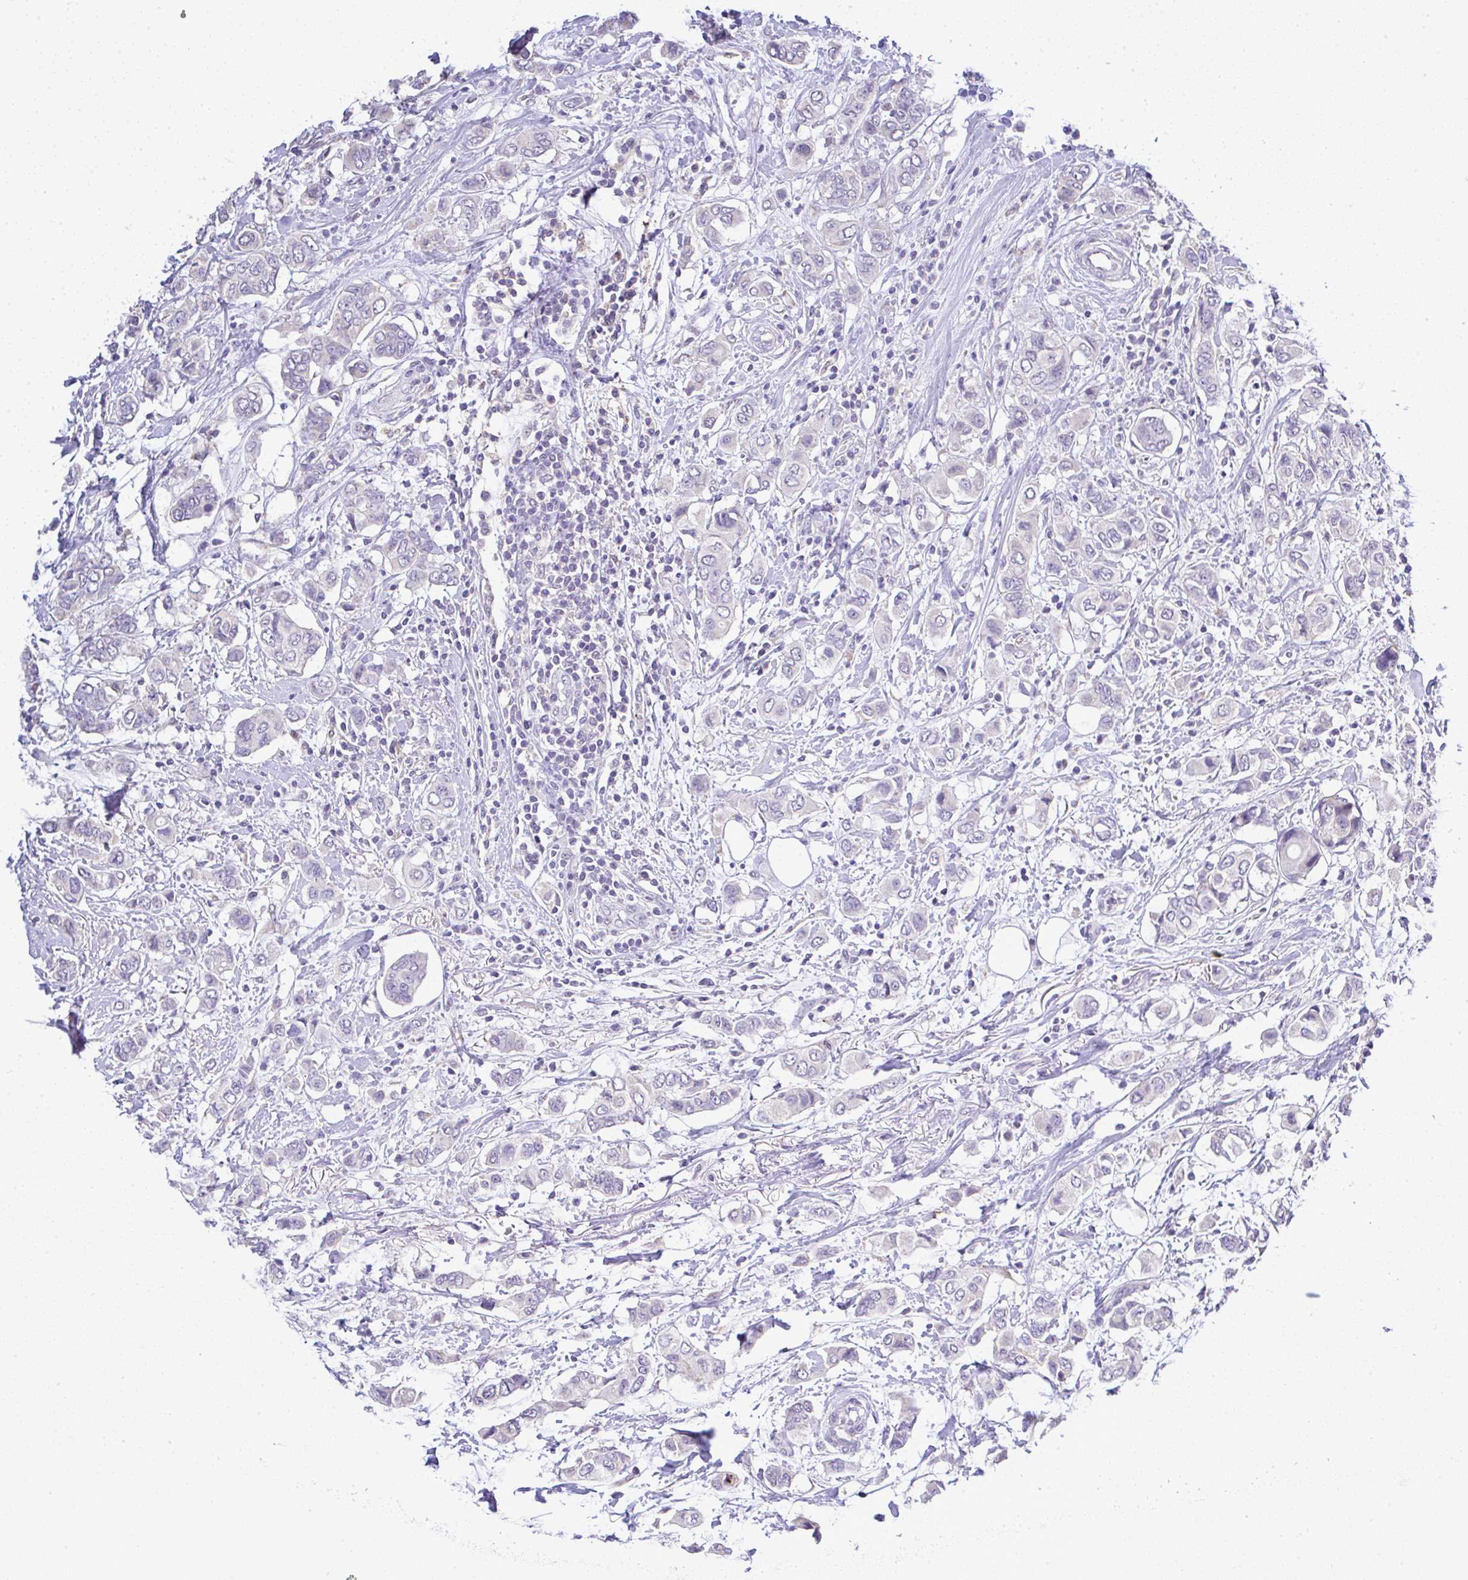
{"staining": {"intensity": "negative", "quantity": "none", "location": "none"}, "tissue": "breast cancer", "cell_type": "Tumor cells", "image_type": "cancer", "snomed": [{"axis": "morphology", "description": "Lobular carcinoma"}, {"axis": "topography", "description": "Breast"}], "caption": "Protein analysis of lobular carcinoma (breast) reveals no significant expression in tumor cells.", "gene": "CTU1", "patient": {"sex": "female", "age": 51}}